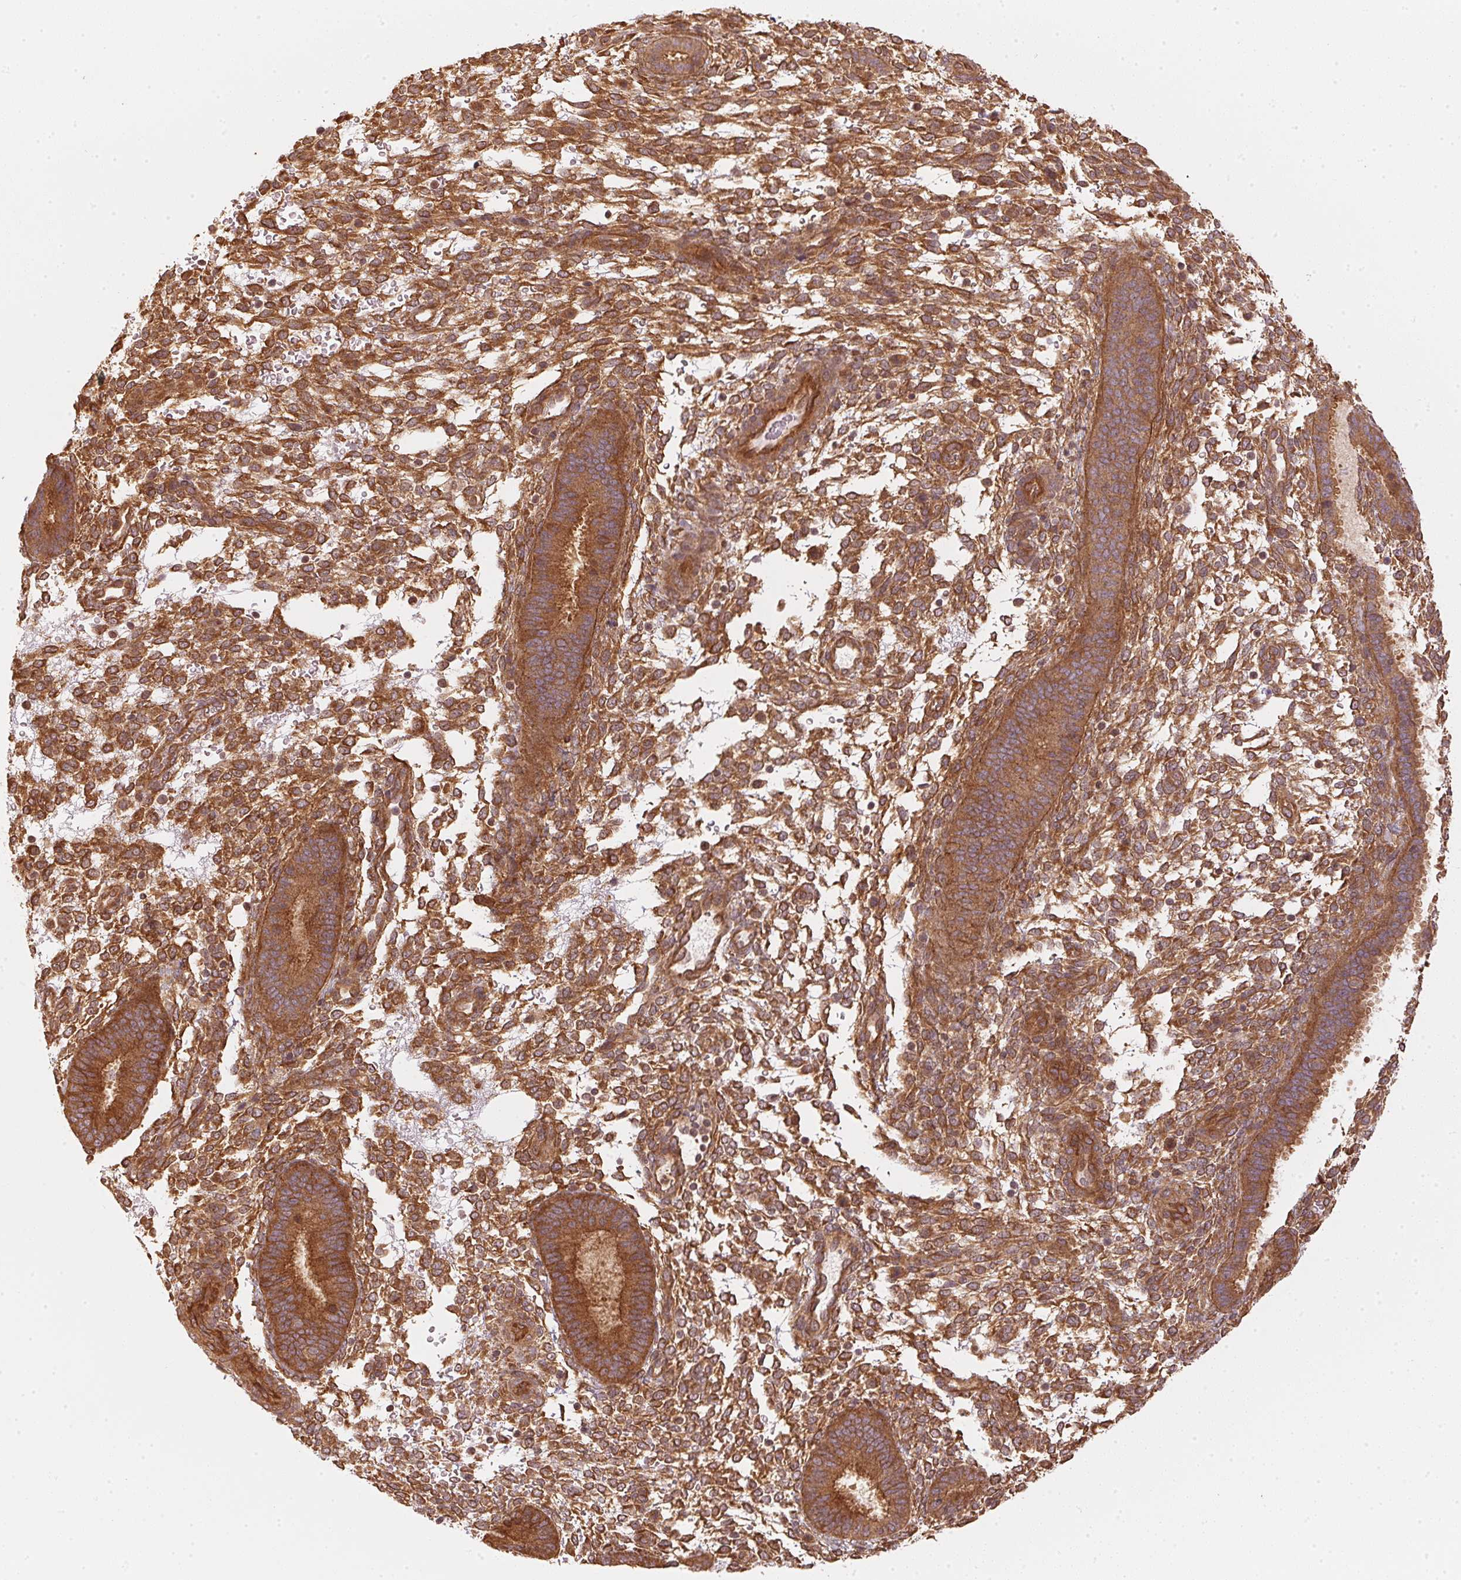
{"staining": {"intensity": "strong", "quantity": ">75%", "location": "cytoplasmic/membranous"}, "tissue": "endometrium", "cell_type": "Cells in endometrial stroma", "image_type": "normal", "snomed": [{"axis": "morphology", "description": "Normal tissue, NOS"}, {"axis": "topography", "description": "Endometrium"}], "caption": "The photomicrograph exhibits a brown stain indicating the presence of a protein in the cytoplasmic/membranous of cells in endometrial stroma in endometrium.", "gene": "STRN4", "patient": {"sex": "female", "age": 39}}